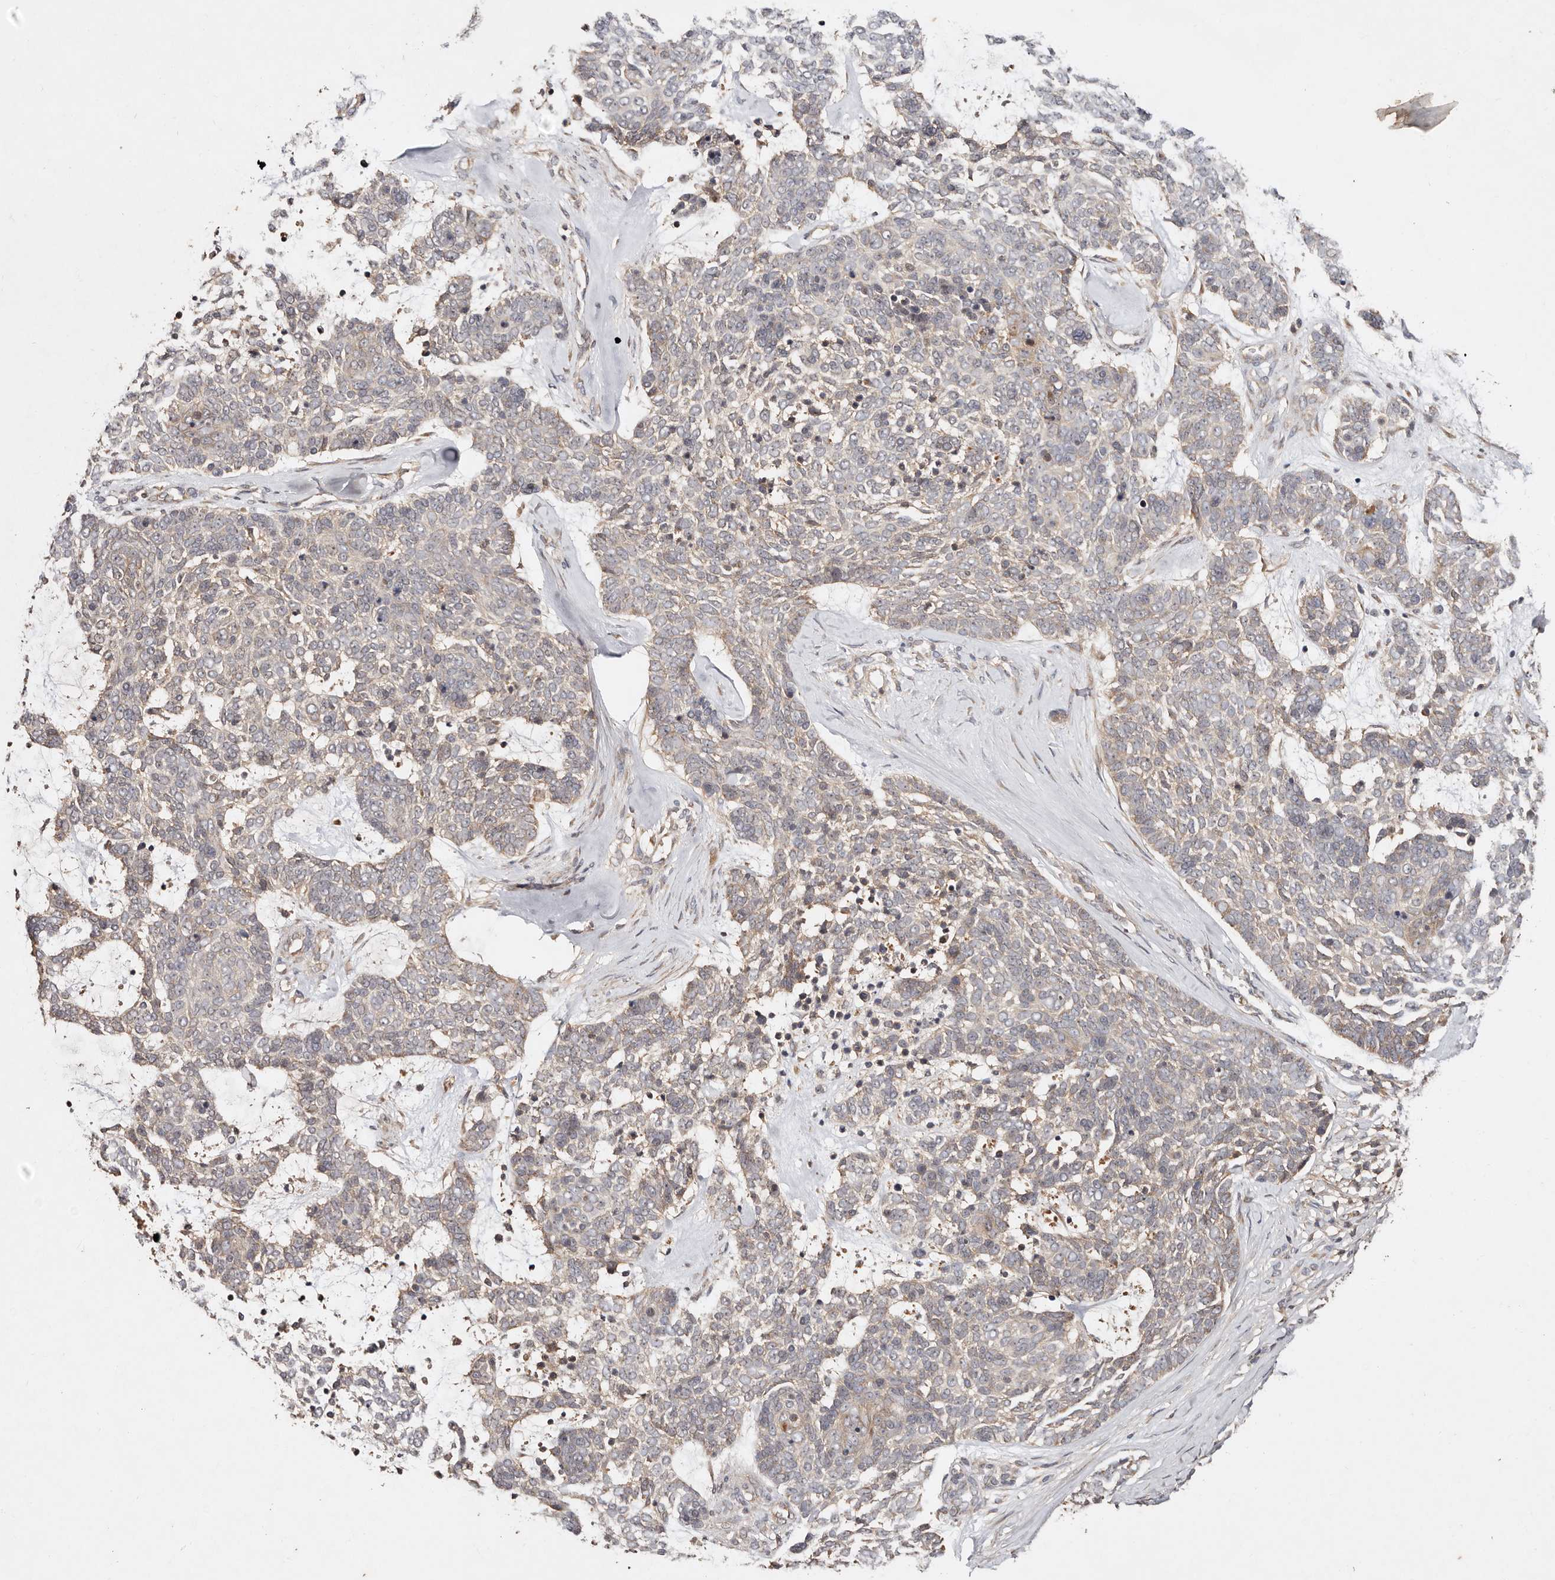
{"staining": {"intensity": "negative", "quantity": "none", "location": "none"}, "tissue": "skin cancer", "cell_type": "Tumor cells", "image_type": "cancer", "snomed": [{"axis": "morphology", "description": "Basal cell carcinoma"}, {"axis": "topography", "description": "Skin"}], "caption": "Tumor cells show no significant expression in skin cancer. (DAB immunohistochemistry (IHC) with hematoxylin counter stain).", "gene": "DENND11", "patient": {"sex": "female", "age": 81}}